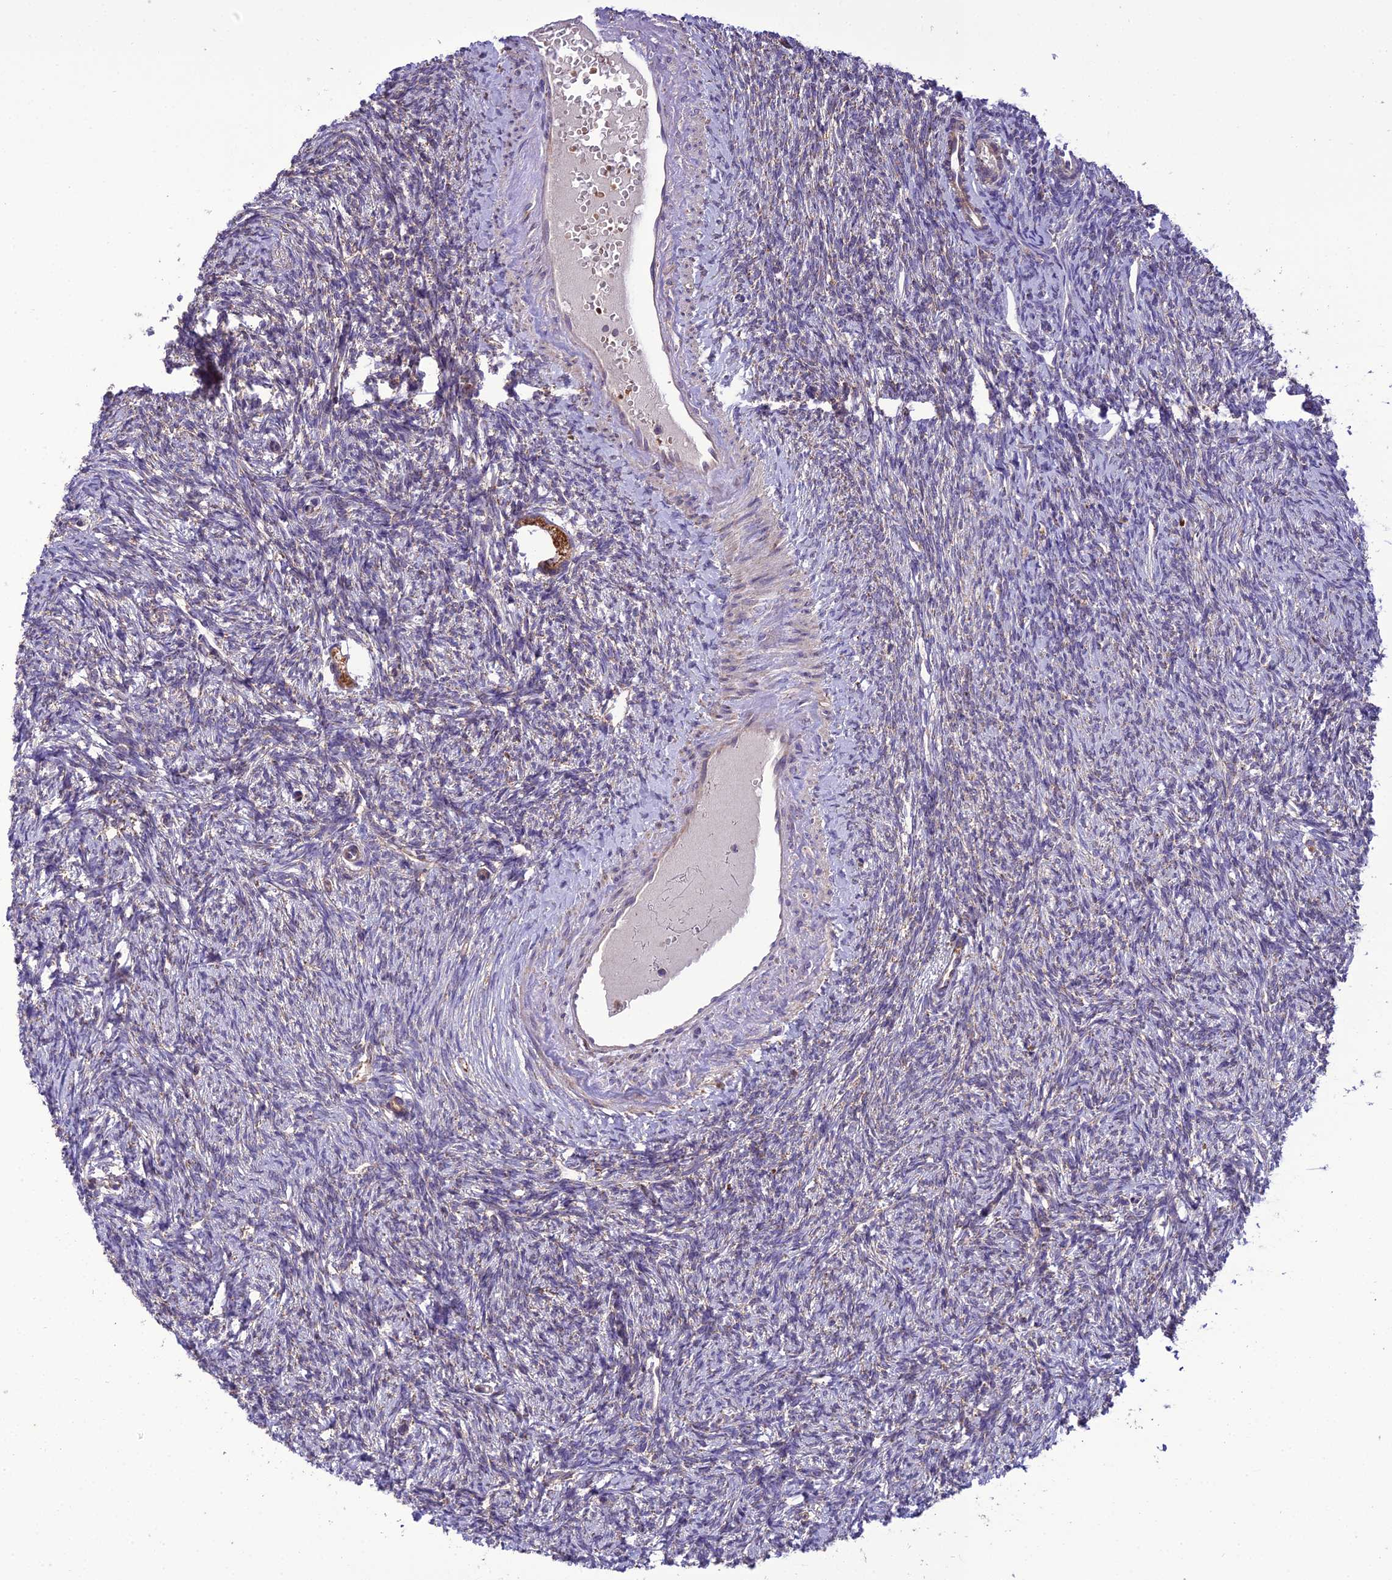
{"staining": {"intensity": "moderate", "quantity": ">75%", "location": "cytoplasmic/membranous"}, "tissue": "ovary", "cell_type": "Follicle cells", "image_type": "normal", "snomed": [{"axis": "morphology", "description": "Normal tissue, NOS"}, {"axis": "morphology", "description": "Cyst, NOS"}, {"axis": "topography", "description": "Ovary"}], "caption": "A high-resolution image shows immunohistochemistry (IHC) staining of unremarkable ovary, which demonstrates moderate cytoplasmic/membranous staining in about >75% of follicle cells. The protein is shown in brown color, while the nuclei are stained blue.", "gene": "ENSG00000260272", "patient": {"sex": "female", "age": 33}}